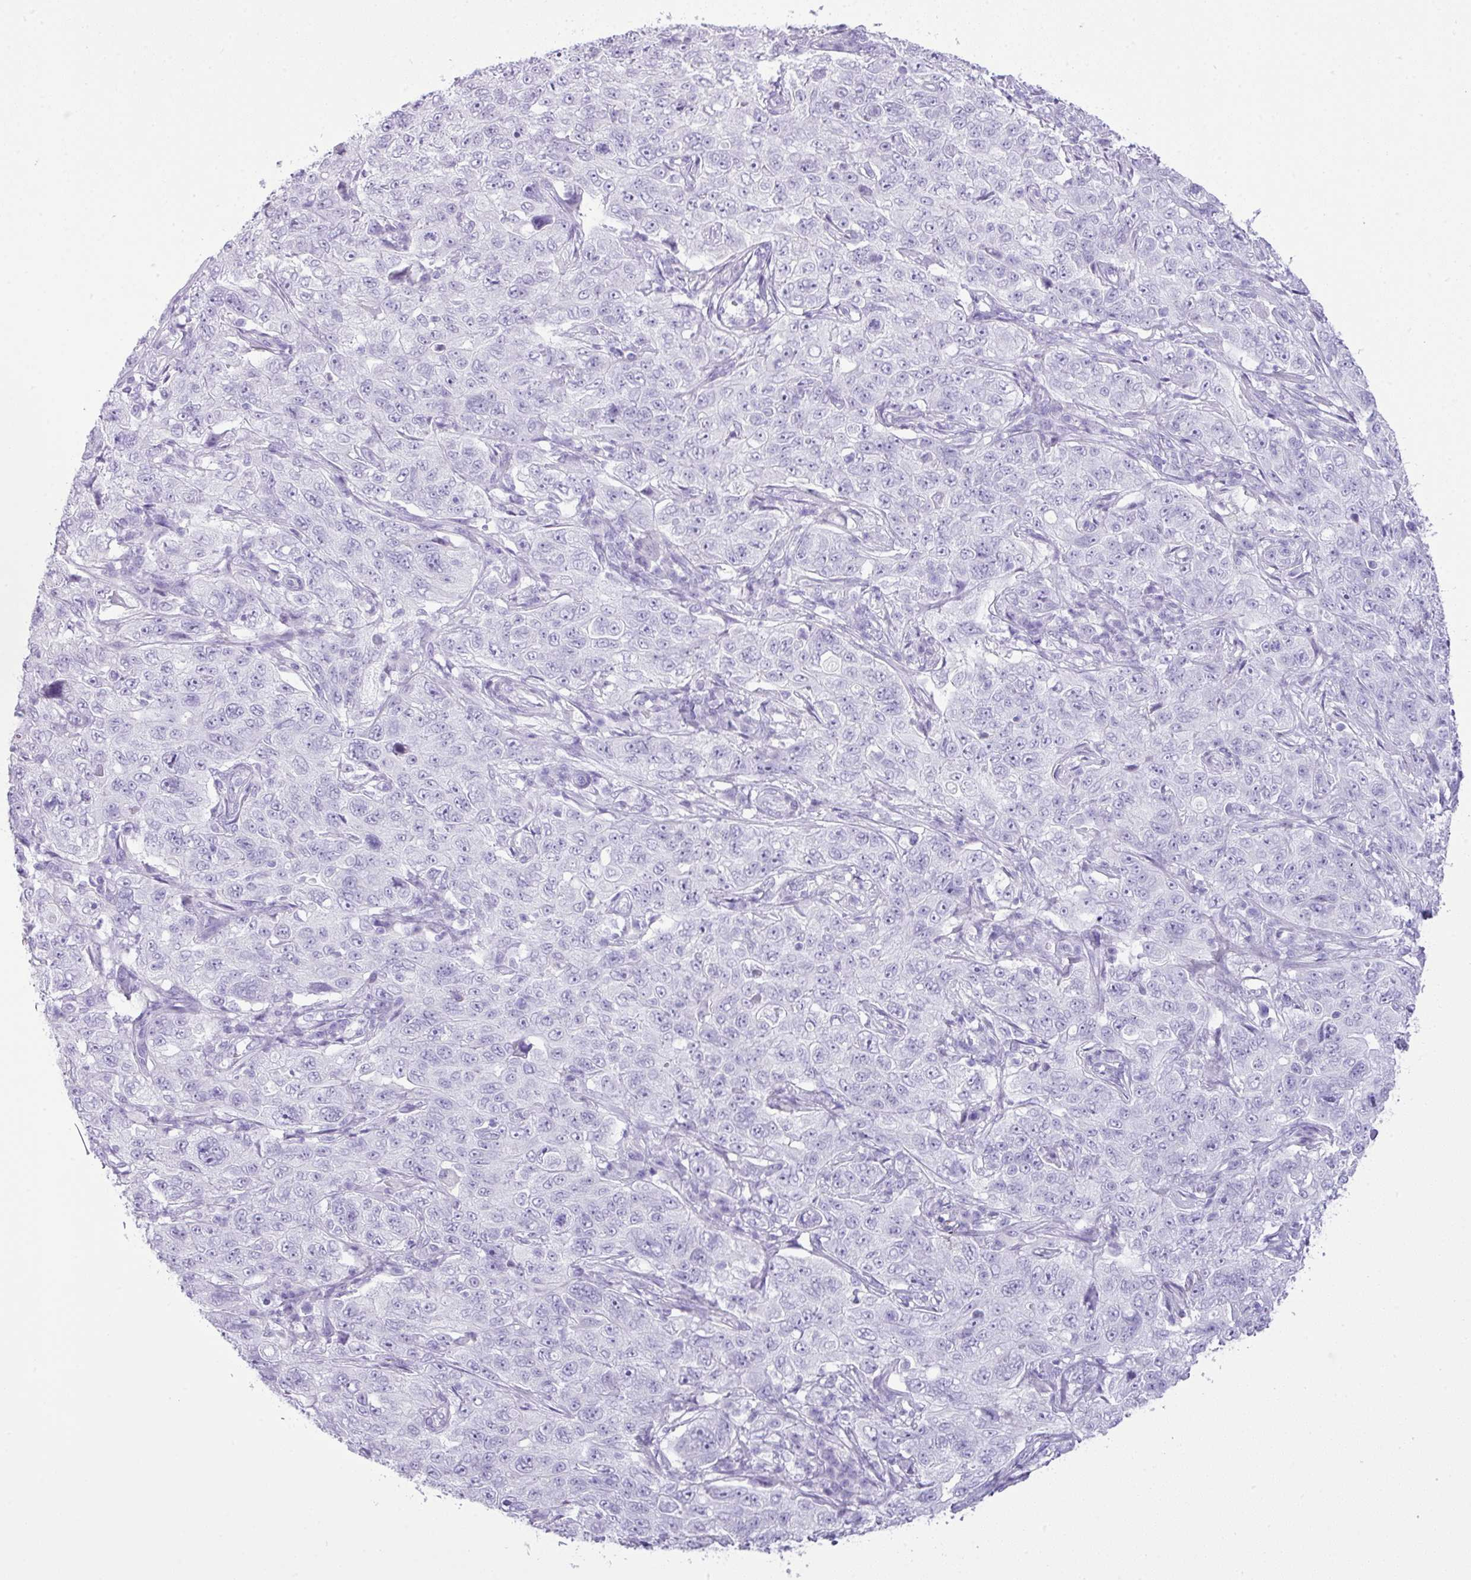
{"staining": {"intensity": "negative", "quantity": "none", "location": "none"}, "tissue": "pancreatic cancer", "cell_type": "Tumor cells", "image_type": "cancer", "snomed": [{"axis": "morphology", "description": "Adenocarcinoma, NOS"}, {"axis": "topography", "description": "Pancreas"}], "caption": "Immunohistochemical staining of human pancreatic cancer (adenocarcinoma) reveals no significant positivity in tumor cells. Brightfield microscopy of immunohistochemistry (IHC) stained with DAB (3,3'-diaminobenzidine) (brown) and hematoxylin (blue), captured at high magnification.", "gene": "TNP1", "patient": {"sex": "male", "age": 68}}